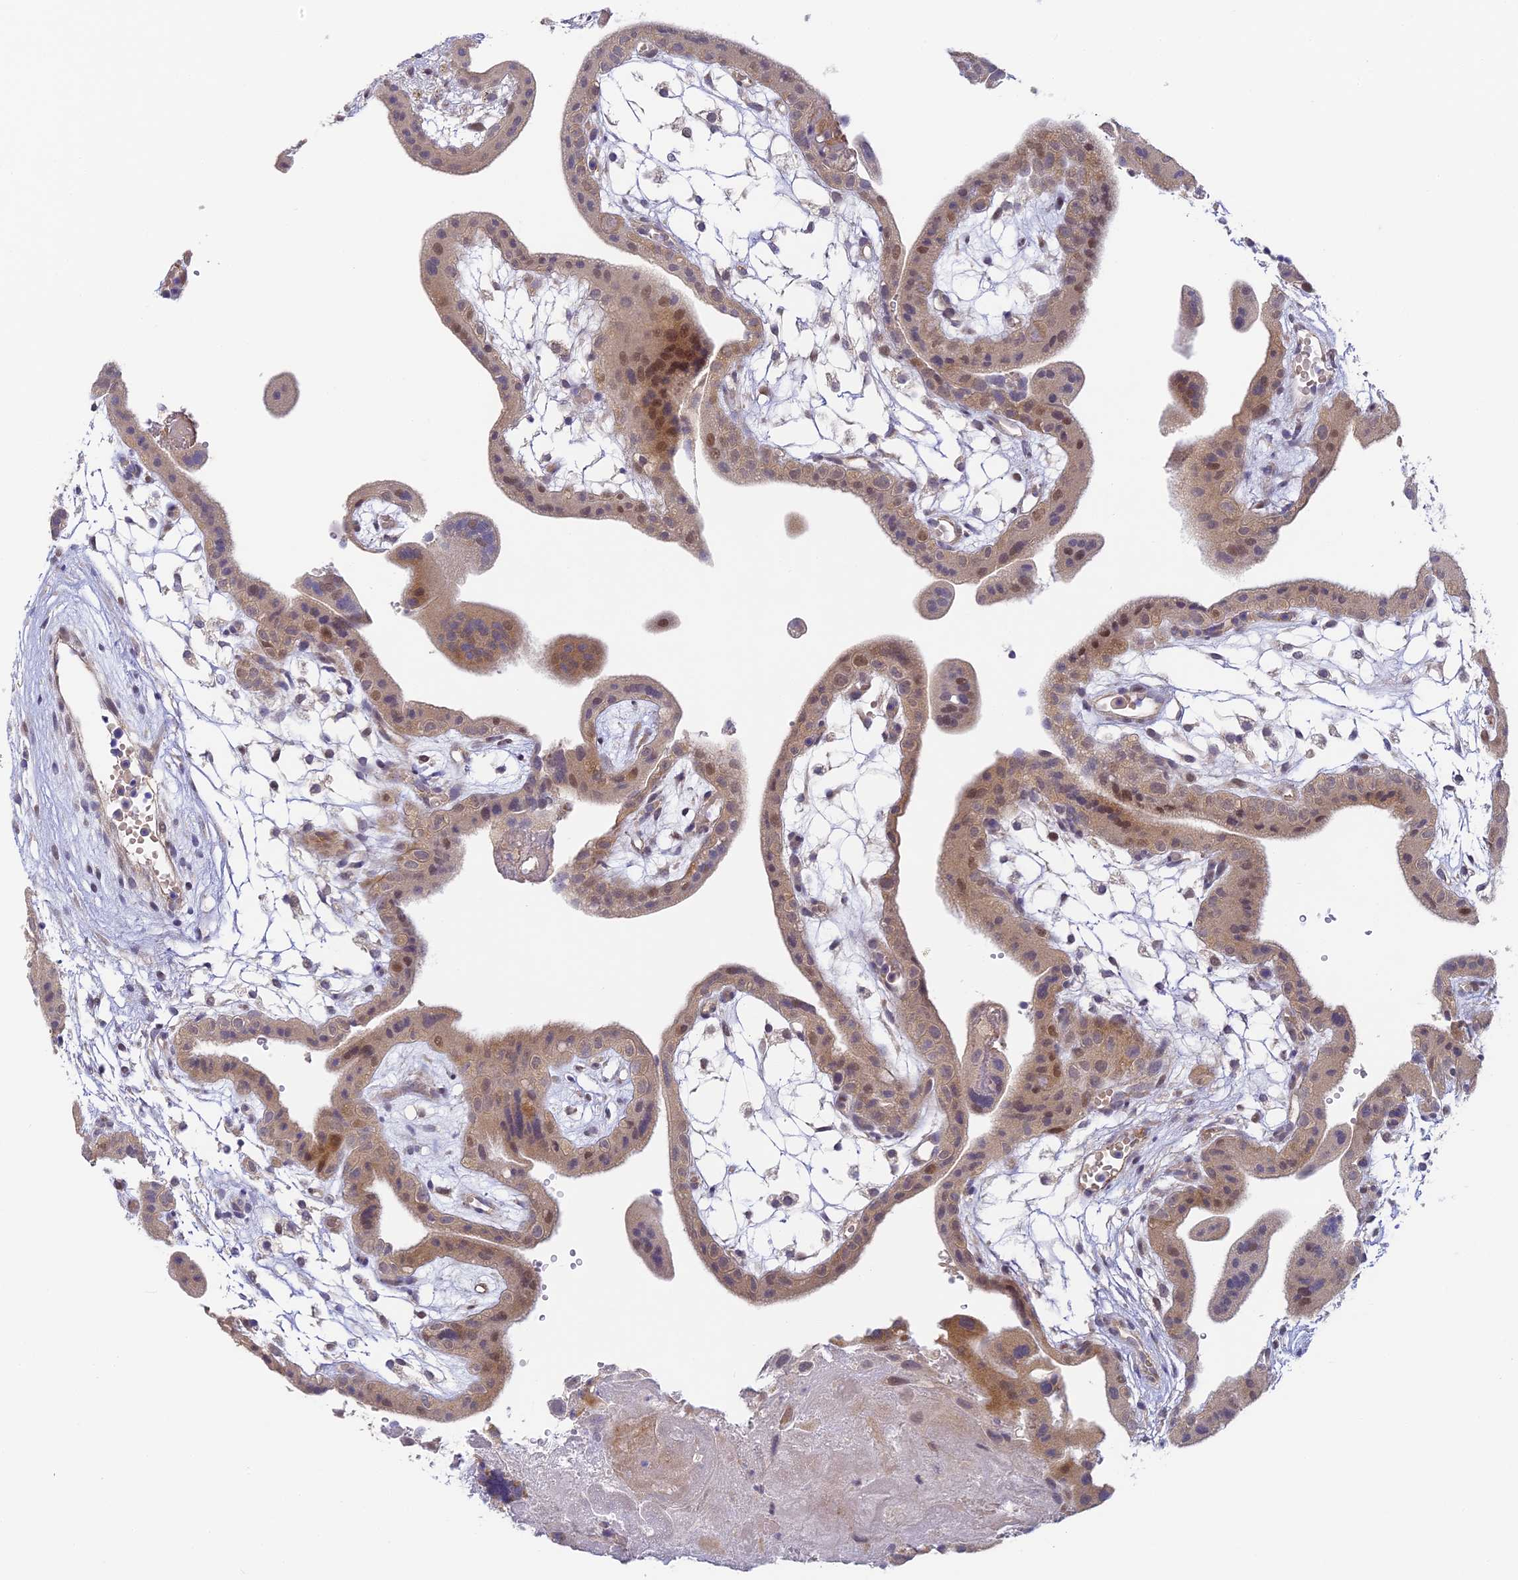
{"staining": {"intensity": "weak", "quantity": "<25%", "location": "nuclear"}, "tissue": "placenta", "cell_type": "Decidual cells", "image_type": "normal", "snomed": [{"axis": "morphology", "description": "Normal tissue, NOS"}, {"axis": "topography", "description": "Placenta"}], "caption": "Protein analysis of unremarkable placenta shows no significant positivity in decidual cells.", "gene": "DNAAF10", "patient": {"sex": "female", "age": 18}}